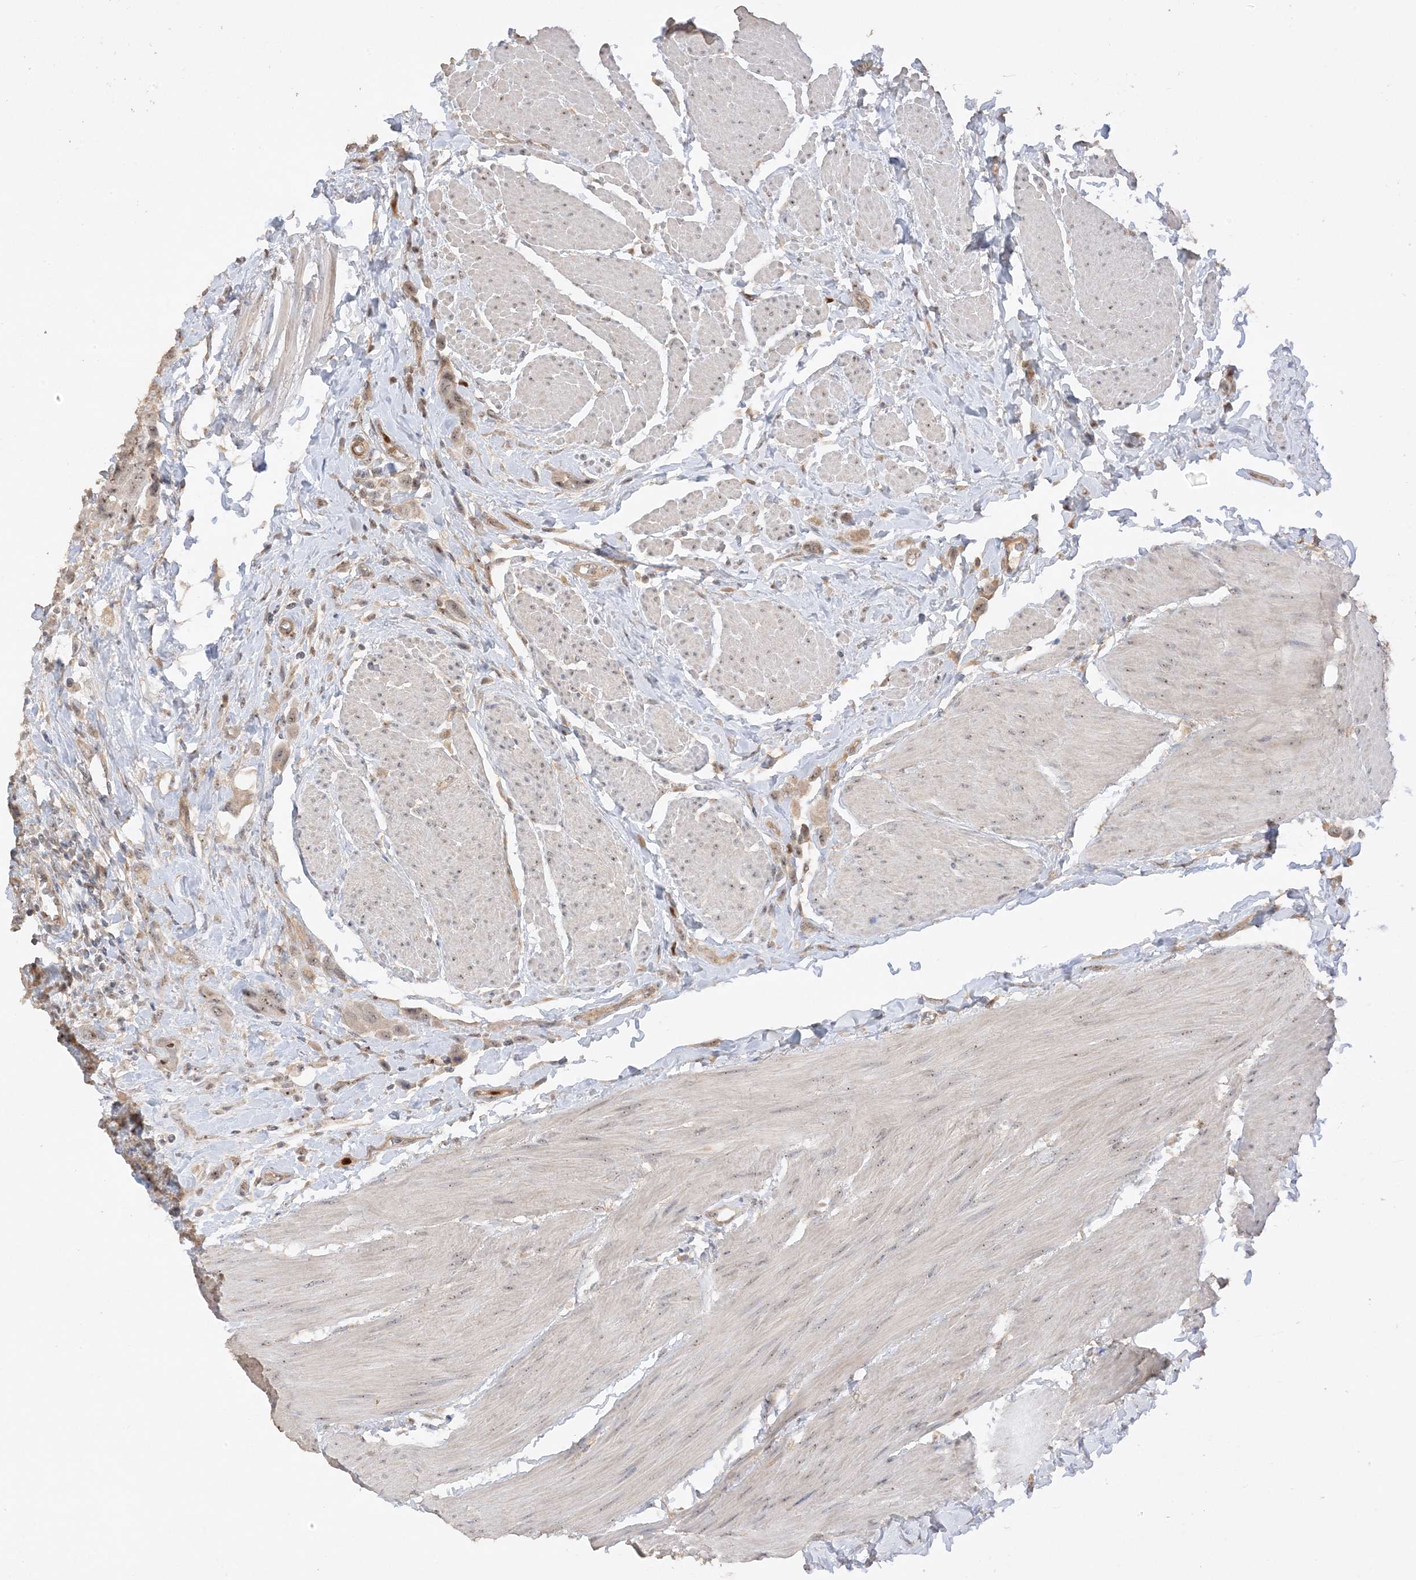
{"staining": {"intensity": "moderate", "quantity": ">75%", "location": "cytoplasmic/membranous,nuclear"}, "tissue": "urothelial cancer", "cell_type": "Tumor cells", "image_type": "cancer", "snomed": [{"axis": "morphology", "description": "Urothelial carcinoma, High grade"}, {"axis": "topography", "description": "Urinary bladder"}], "caption": "This photomicrograph reveals high-grade urothelial carcinoma stained with IHC to label a protein in brown. The cytoplasmic/membranous and nuclear of tumor cells show moderate positivity for the protein. Nuclei are counter-stained blue.", "gene": "DDX18", "patient": {"sex": "male", "age": 50}}